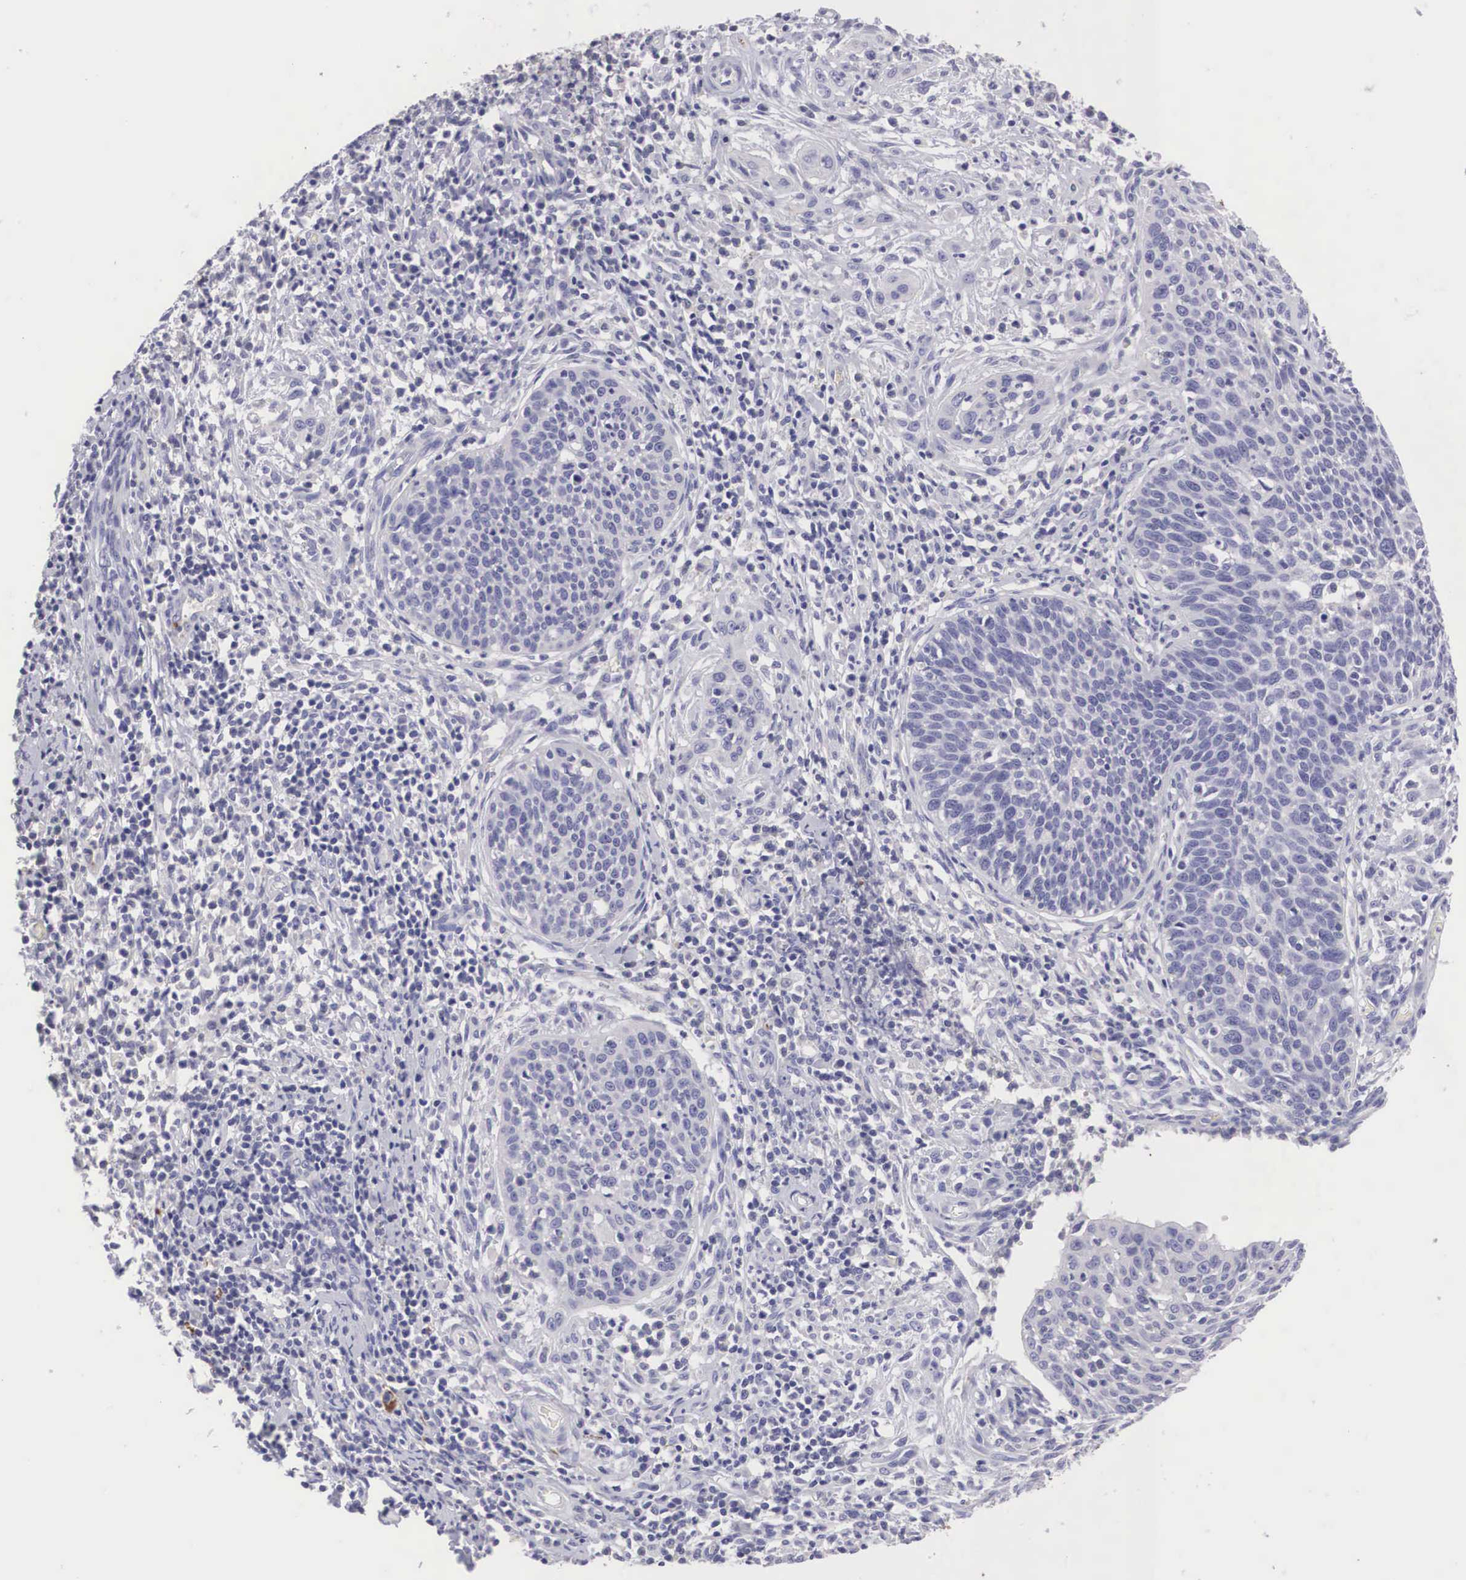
{"staining": {"intensity": "negative", "quantity": "none", "location": "none"}, "tissue": "cervical cancer", "cell_type": "Tumor cells", "image_type": "cancer", "snomed": [{"axis": "morphology", "description": "Squamous cell carcinoma, NOS"}, {"axis": "topography", "description": "Cervix"}], "caption": "An image of cervical squamous cell carcinoma stained for a protein shows no brown staining in tumor cells.", "gene": "CLU", "patient": {"sex": "female", "age": 41}}